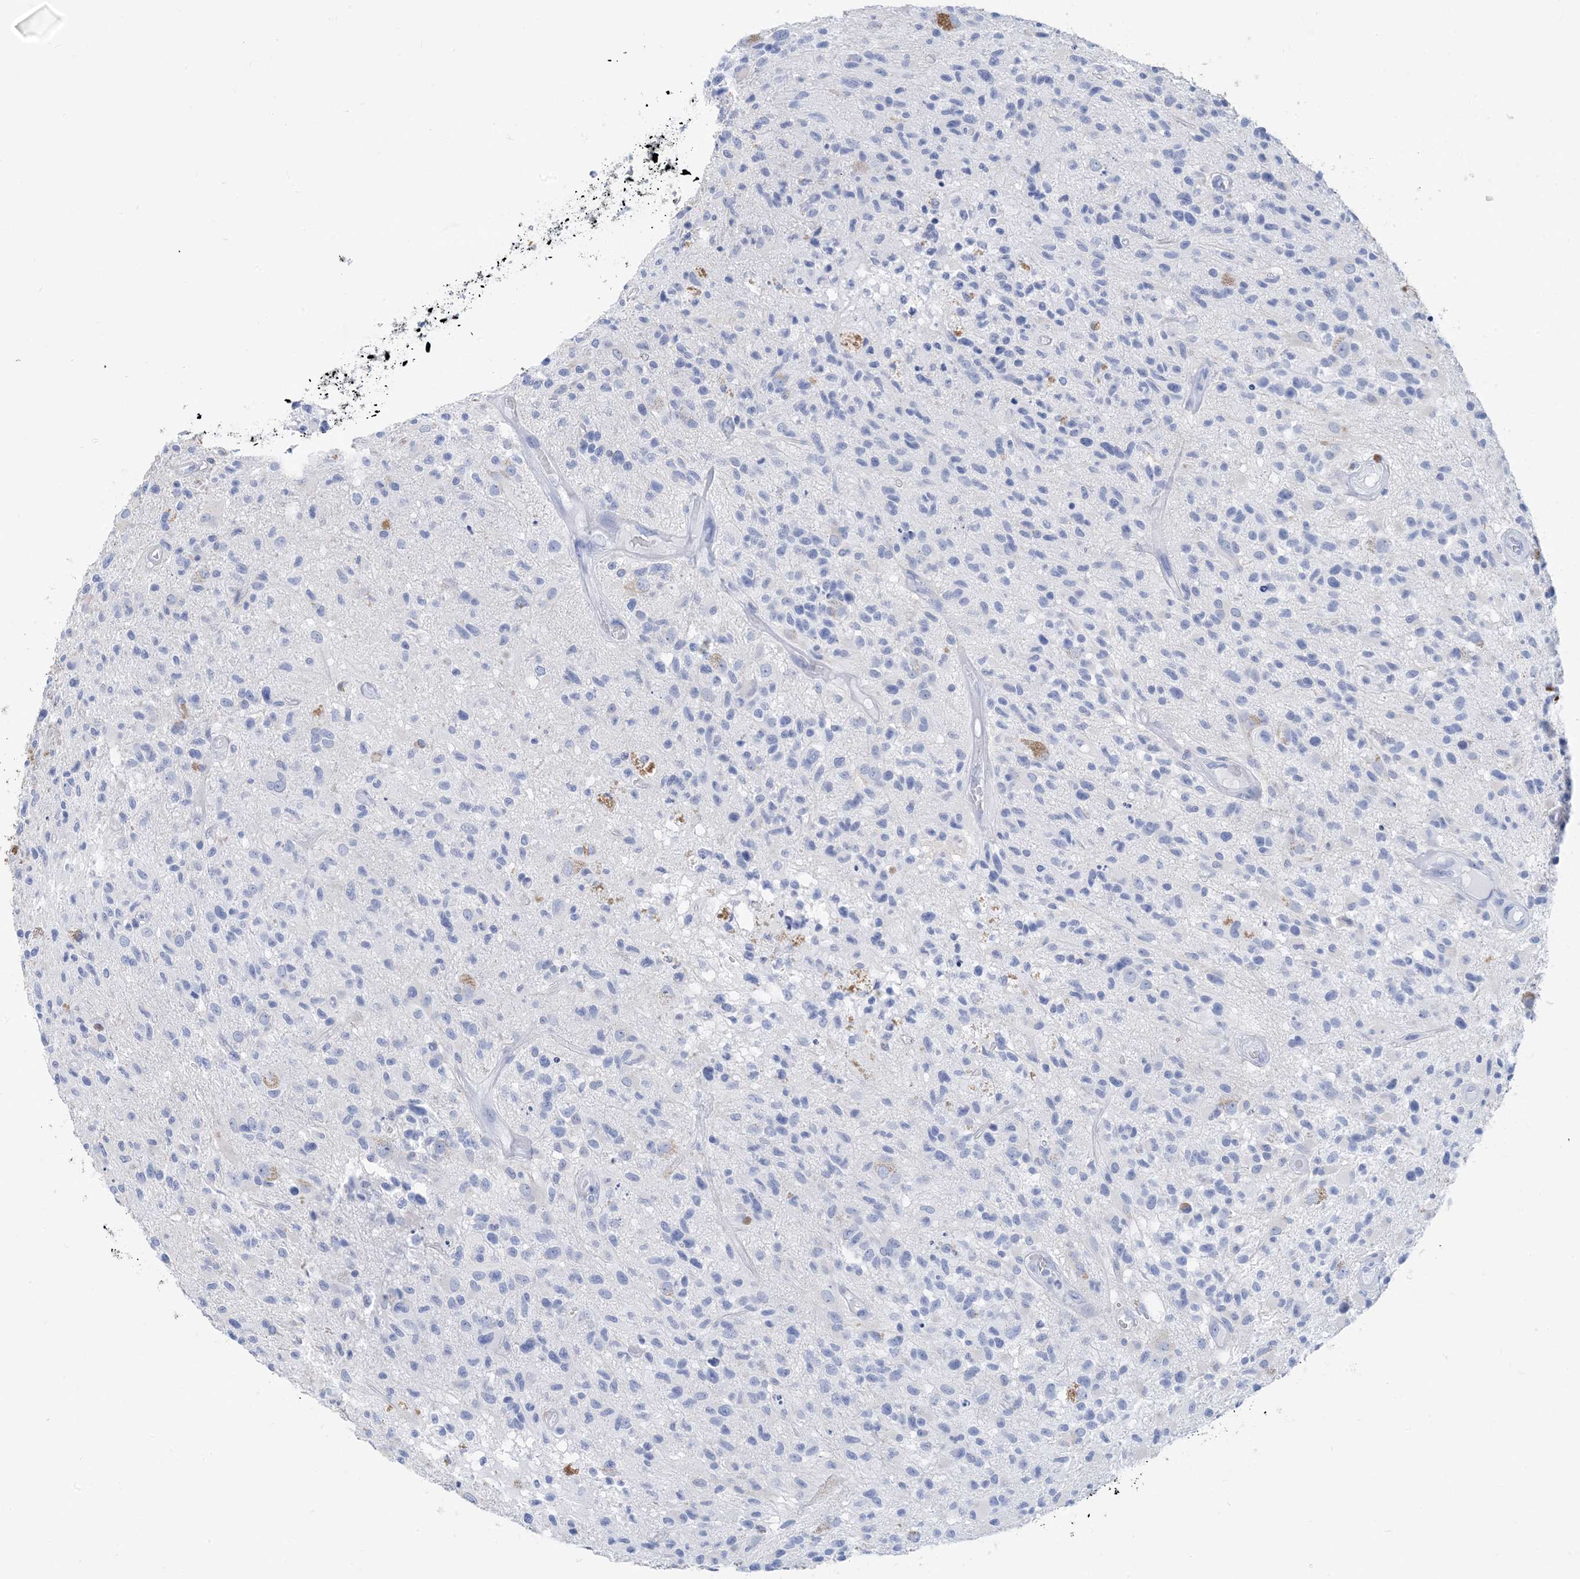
{"staining": {"intensity": "negative", "quantity": "none", "location": "none"}, "tissue": "glioma", "cell_type": "Tumor cells", "image_type": "cancer", "snomed": [{"axis": "morphology", "description": "Glioma, malignant, High grade"}, {"axis": "morphology", "description": "Glioblastoma, NOS"}, {"axis": "topography", "description": "Brain"}], "caption": "Immunohistochemical staining of human glioma exhibits no significant positivity in tumor cells.", "gene": "SH3YL1", "patient": {"sex": "male", "age": 60}}